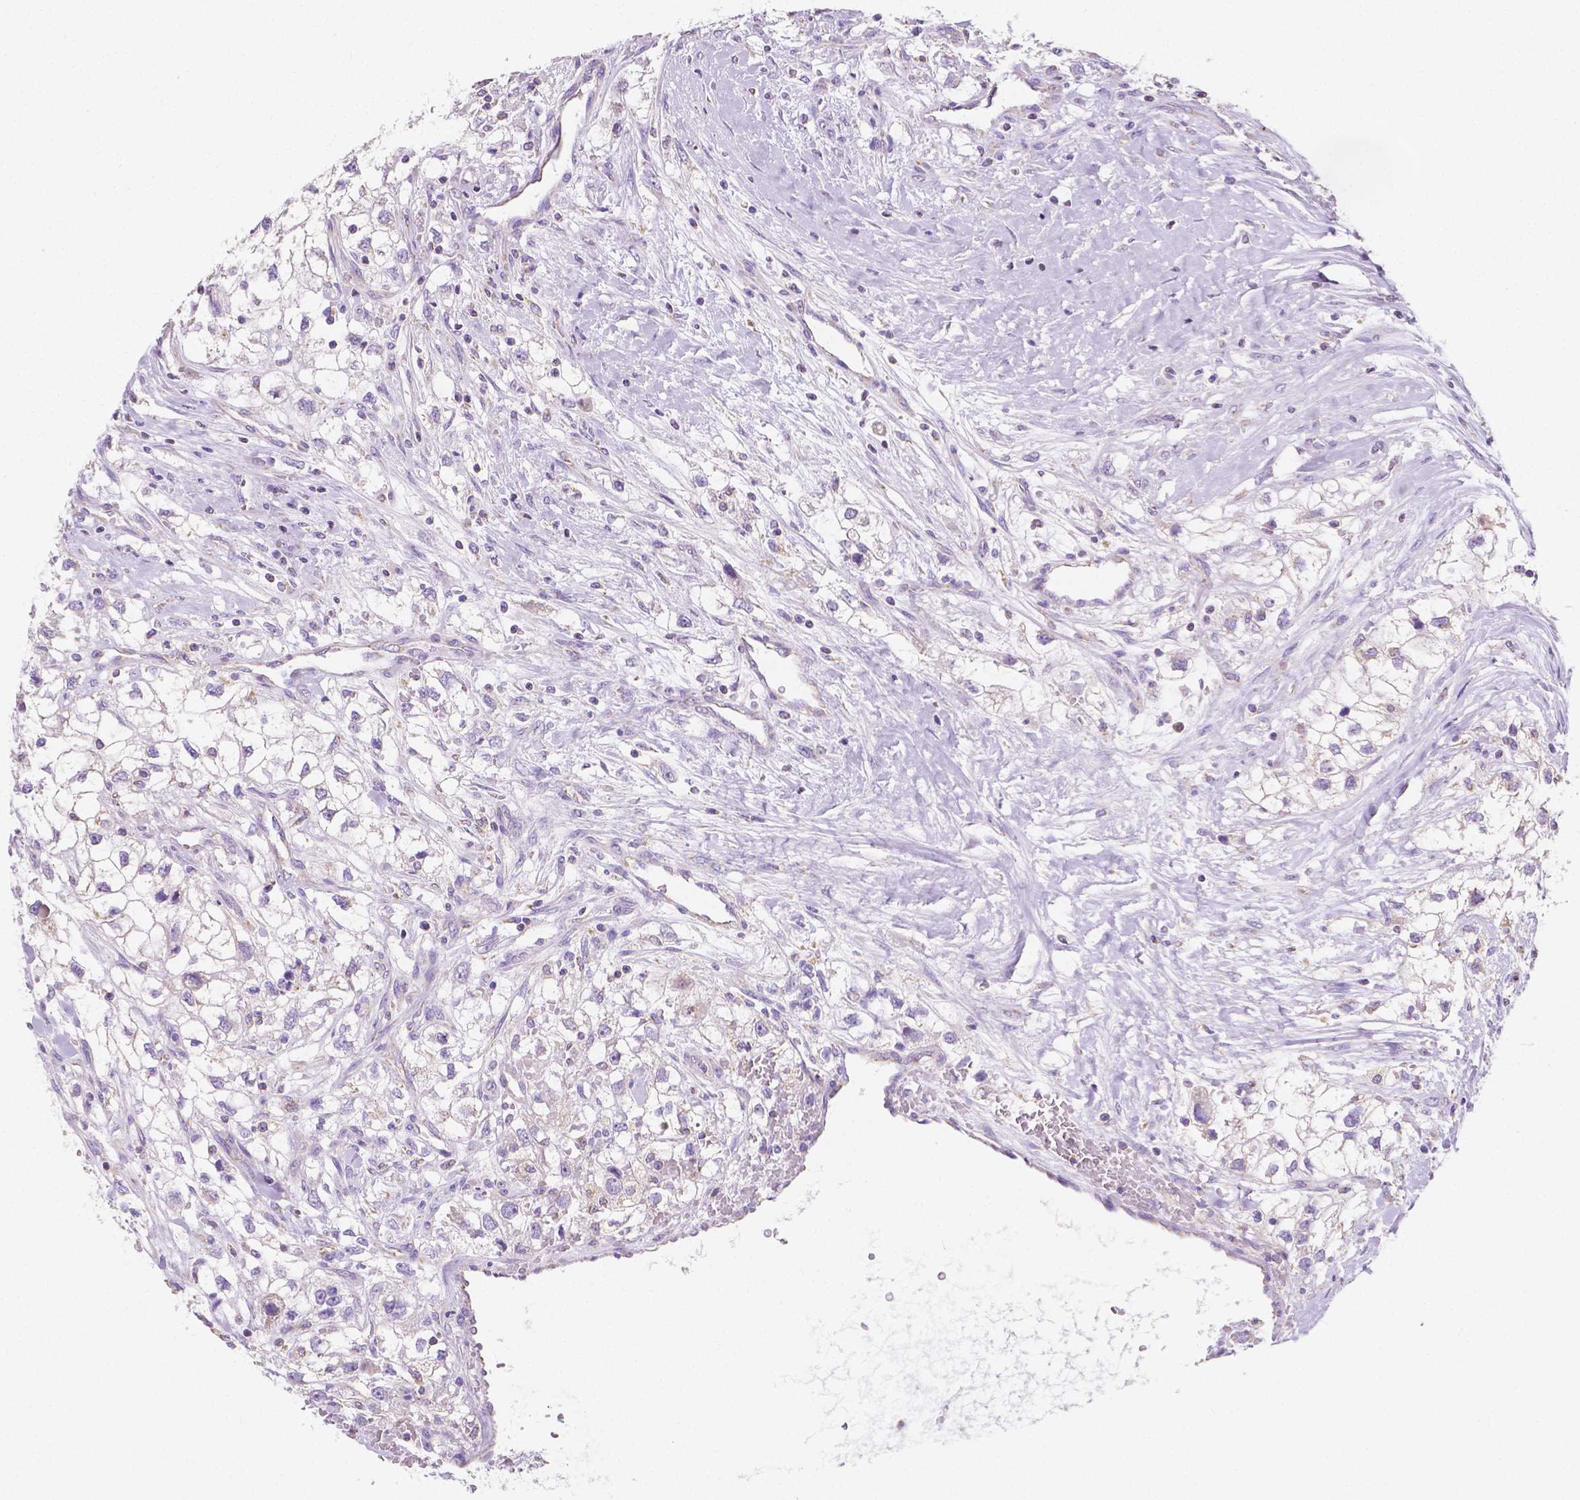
{"staining": {"intensity": "negative", "quantity": "none", "location": "none"}, "tissue": "renal cancer", "cell_type": "Tumor cells", "image_type": "cancer", "snomed": [{"axis": "morphology", "description": "Adenocarcinoma, NOS"}, {"axis": "topography", "description": "Kidney"}], "caption": "Tumor cells show no significant protein expression in adenocarcinoma (renal).", "gene": "TMEM130", "patient": {"sex": "male", "age": 59}}